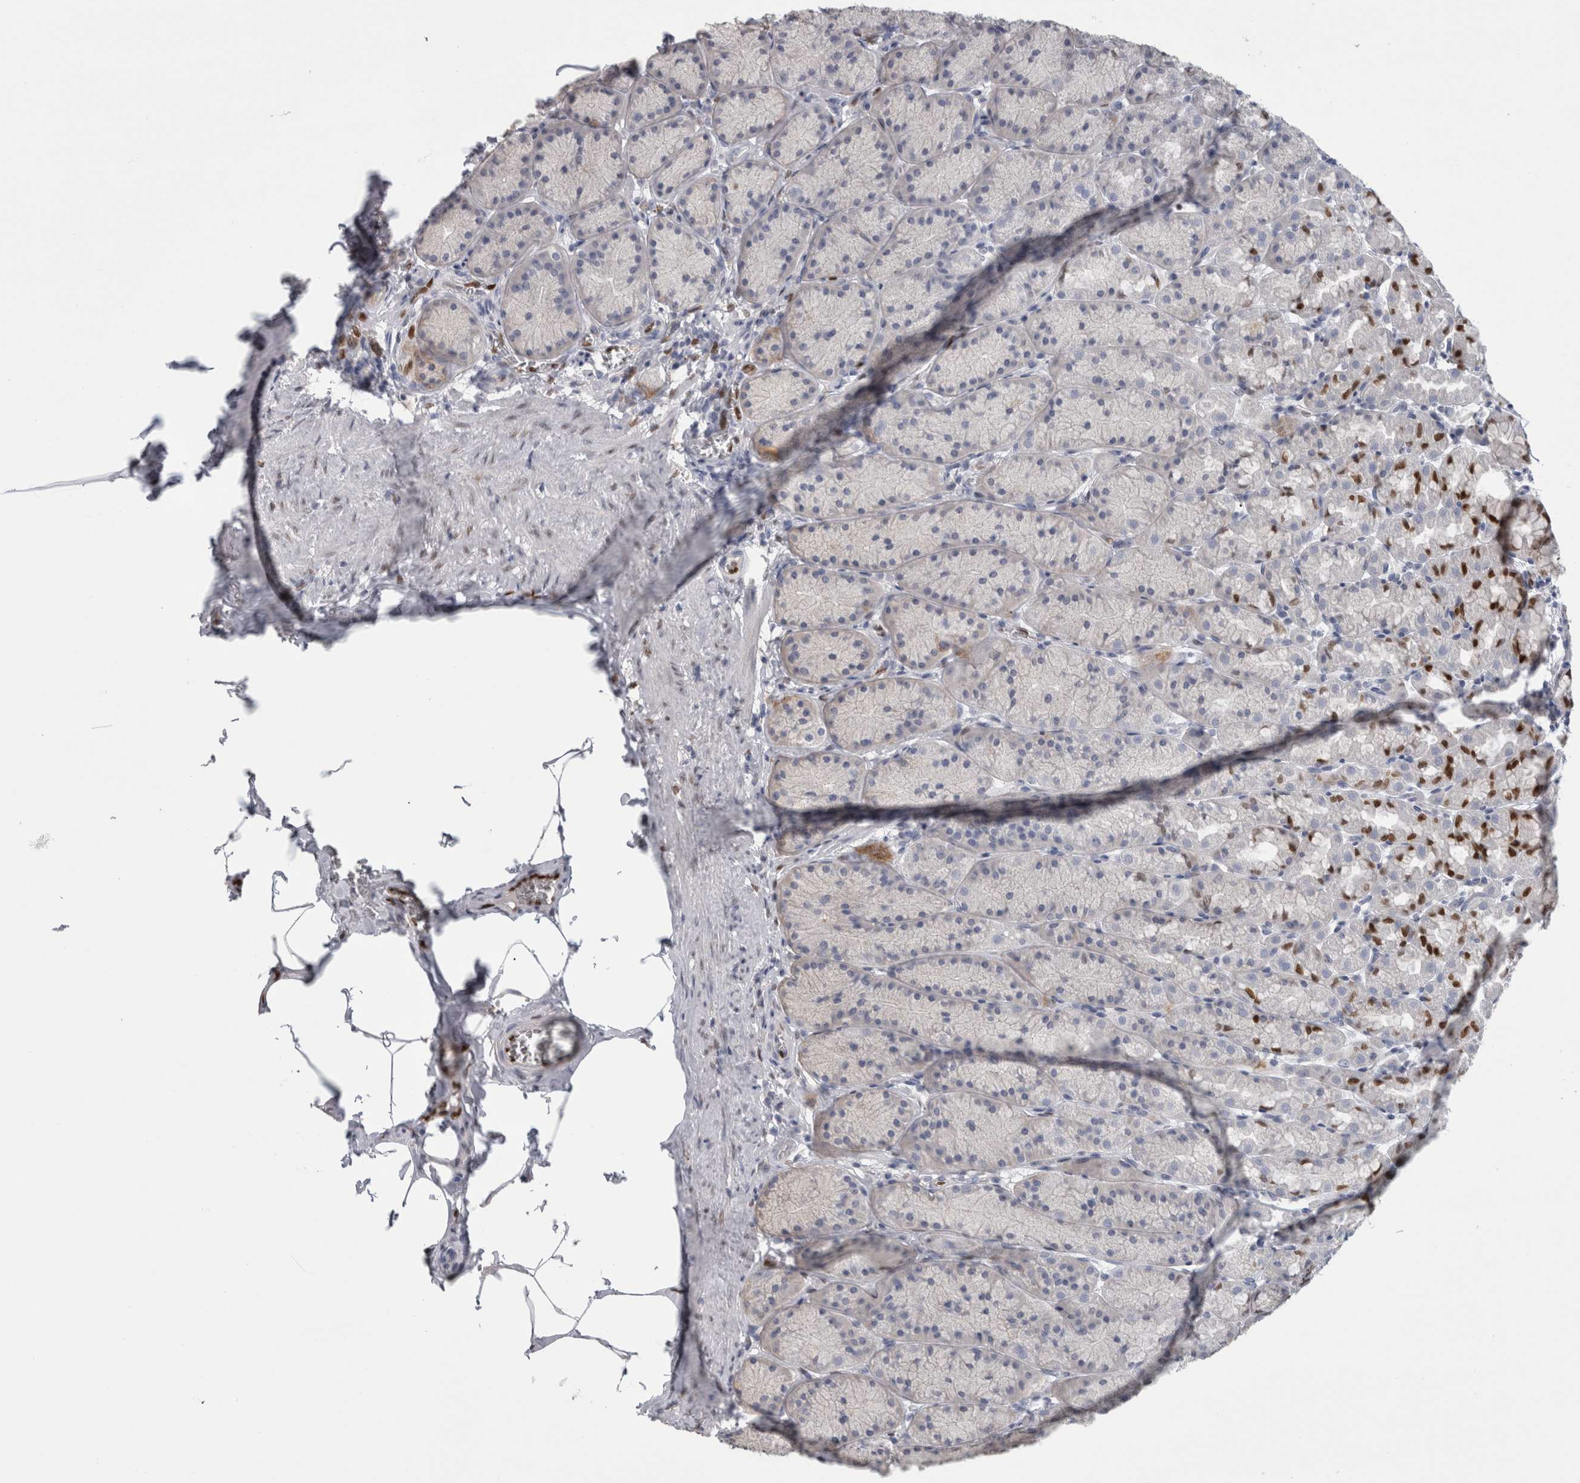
{"staining": {"intensity": "strong", "quantity": "<25%", "location": "nuclear"}, "tissue": "stomach", "cell_type": "Glandular cells", "image_type": "normal", "snomed": [{"axis": "morphology", "description": "Normal tissue, NOS"}, {"axis": "topography", "description": "Stomach"}], "caption": "DAB (3,3'-diaminobenzidine) immunohistochemical staining of benign human stomach exhibits strong nuclear protein positivity in approximately <25% of glandular cells.", "gene": "IL33", "patient": {"sex": "male", "age": 42}}